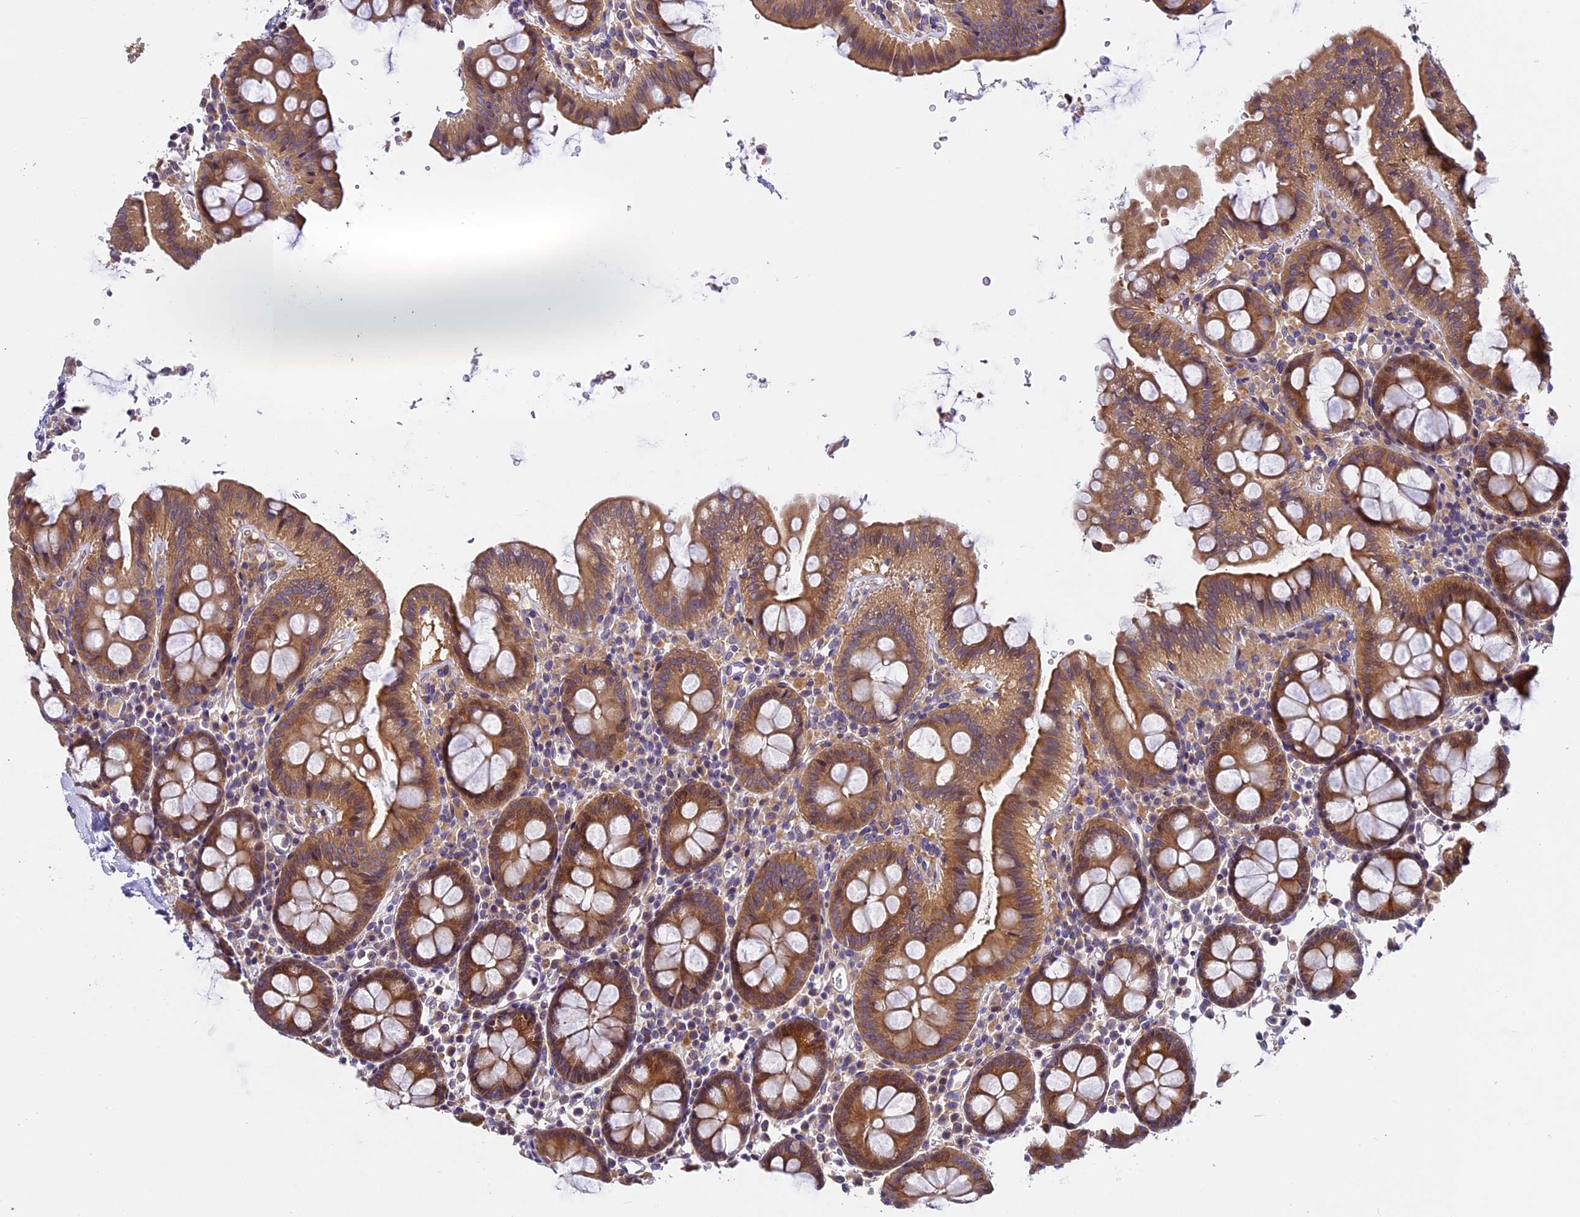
{"staining": {"intensity": "negative", "quantity": "none", "location": "none"}, "tissue": "colon", "cell_type": "Endothelial cells", "image_type": "normal", "snomed": [{"axis": "morphology", "description": "Normal tissue, NOS"}, {"axis": "topography", "description": "Colon"}], "caption": "This is a photomicrograph of immunohistochemistry (IHC) staining of normal colon, which shows no expression in endothelial cells.", "gene": "FAM98C", "patient": {"sex": "male", "age": 75}}